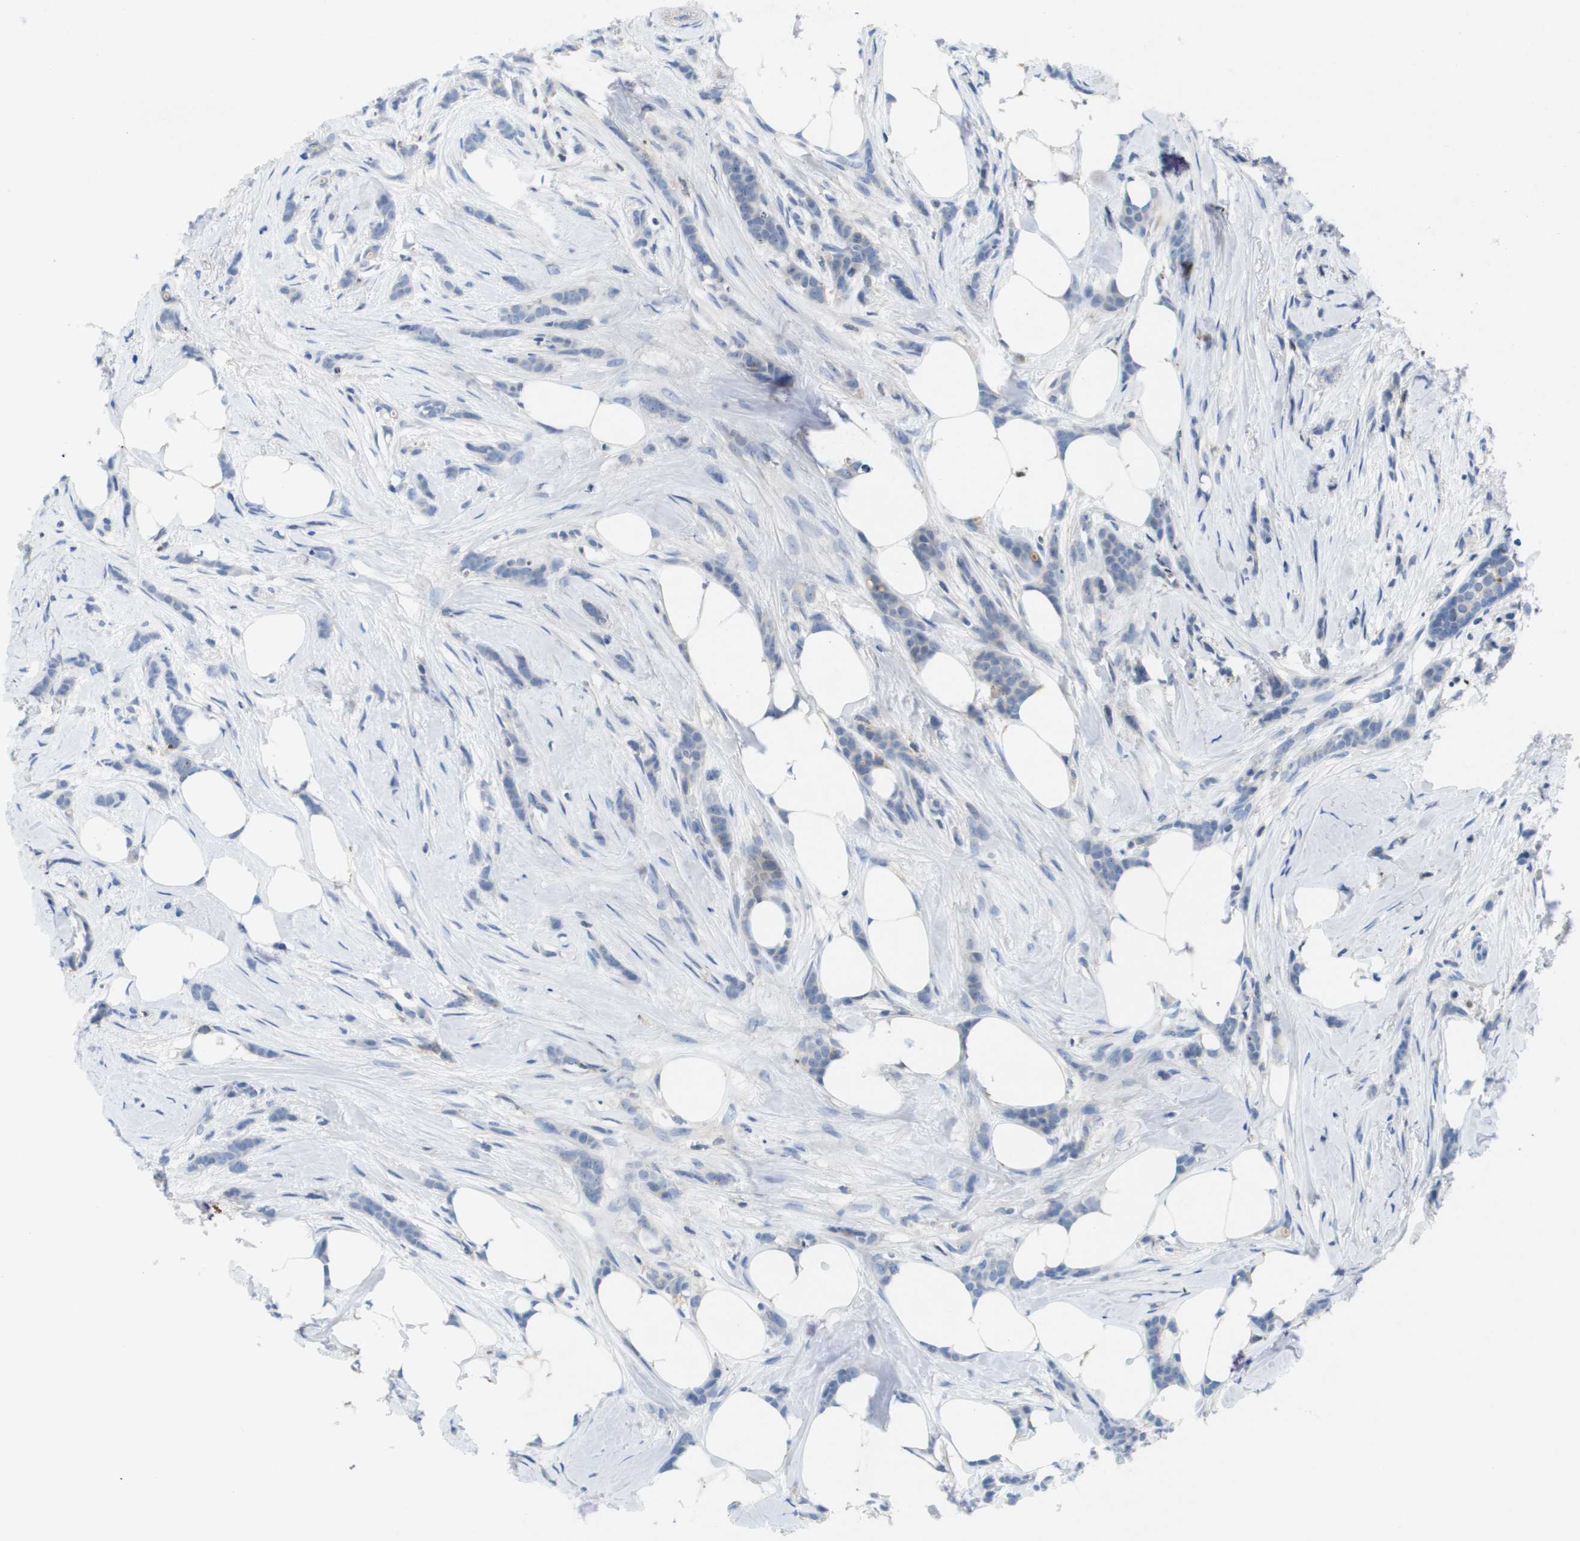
{"staining": {"intensity": "negative", "quantity": "none", "location": "none"}, "tissue": "breast cancer", "cell_type": "Tumor cells", "image_type": "cancer", "snomed": [{"axis": "morphology", "description": "Lobular carcinoma, in situ"}, {"axis": "morphology", "description": "Lobular carcinoma"}, {"axis": "topography", "description": "Breast"}], "caption": "High power microscopy micrograph of an immunohistochemistry (IHC) photomicrograph of lobular carcinoma (breast), revealing no significant expression in tumor cells.", "gene": "LIPG", "patient": {"sex": "female", "age": 41}}